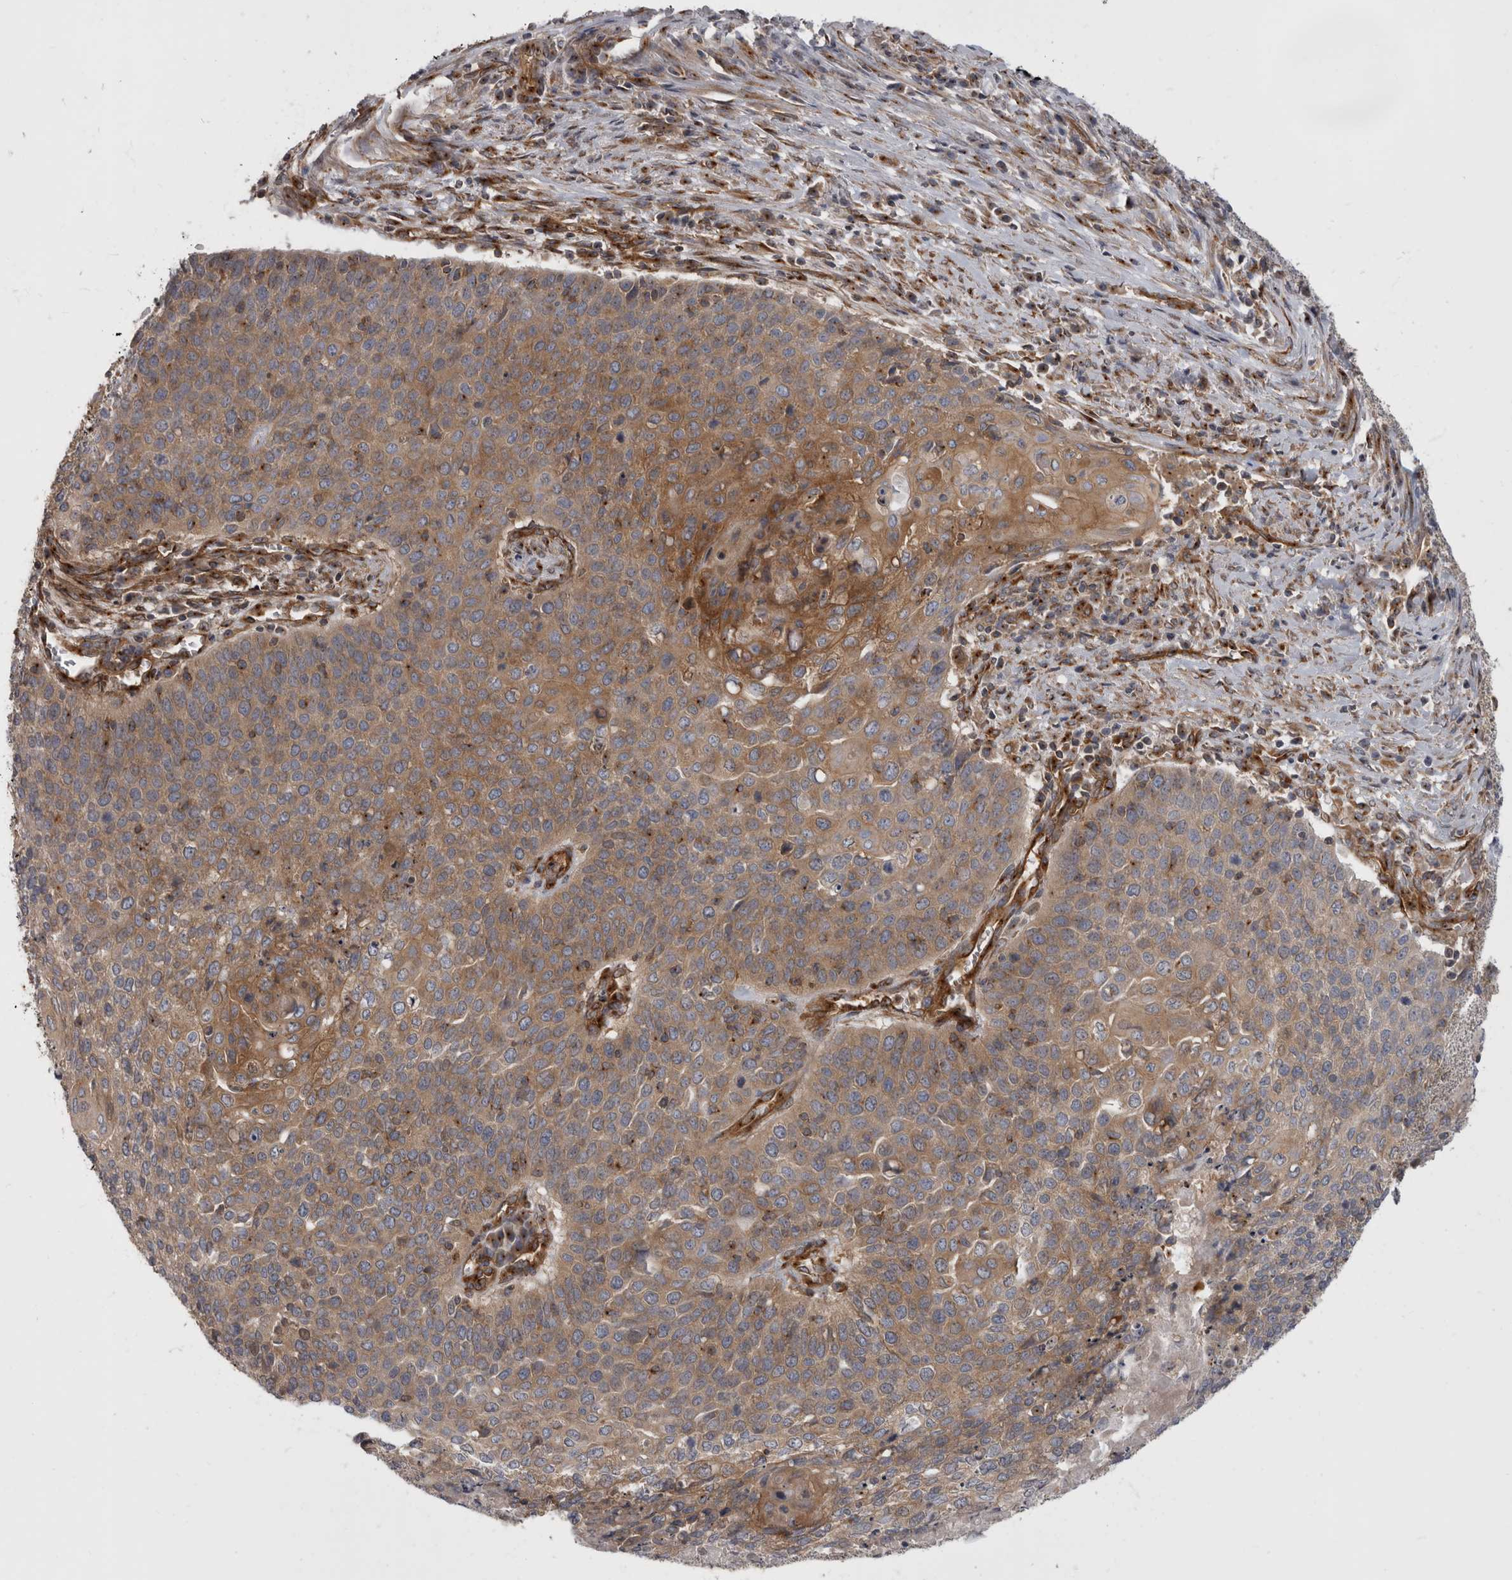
{"staining": {"intensity": "moderate", "quantity": "25%-75%", "location": "cytoplasmic/membranous"}, "tissue": "cervical cancer", "cell_type": "Tumor cells", "image_type": "cancer", "snomed": [{"axis": "morphology", "description": "Squamous cell carcinoma, NOS"}, {"axis": "topography", "description": "Cervix"}], "caption": "Cervical cancer stained for a protein (brown) demonstrates moderate cytoplasmic/membranous positive expression in approximately 25%-75% of tumor cells.", "gene": "HOOK3", "patient": {"sex": "female", "age": 39}}